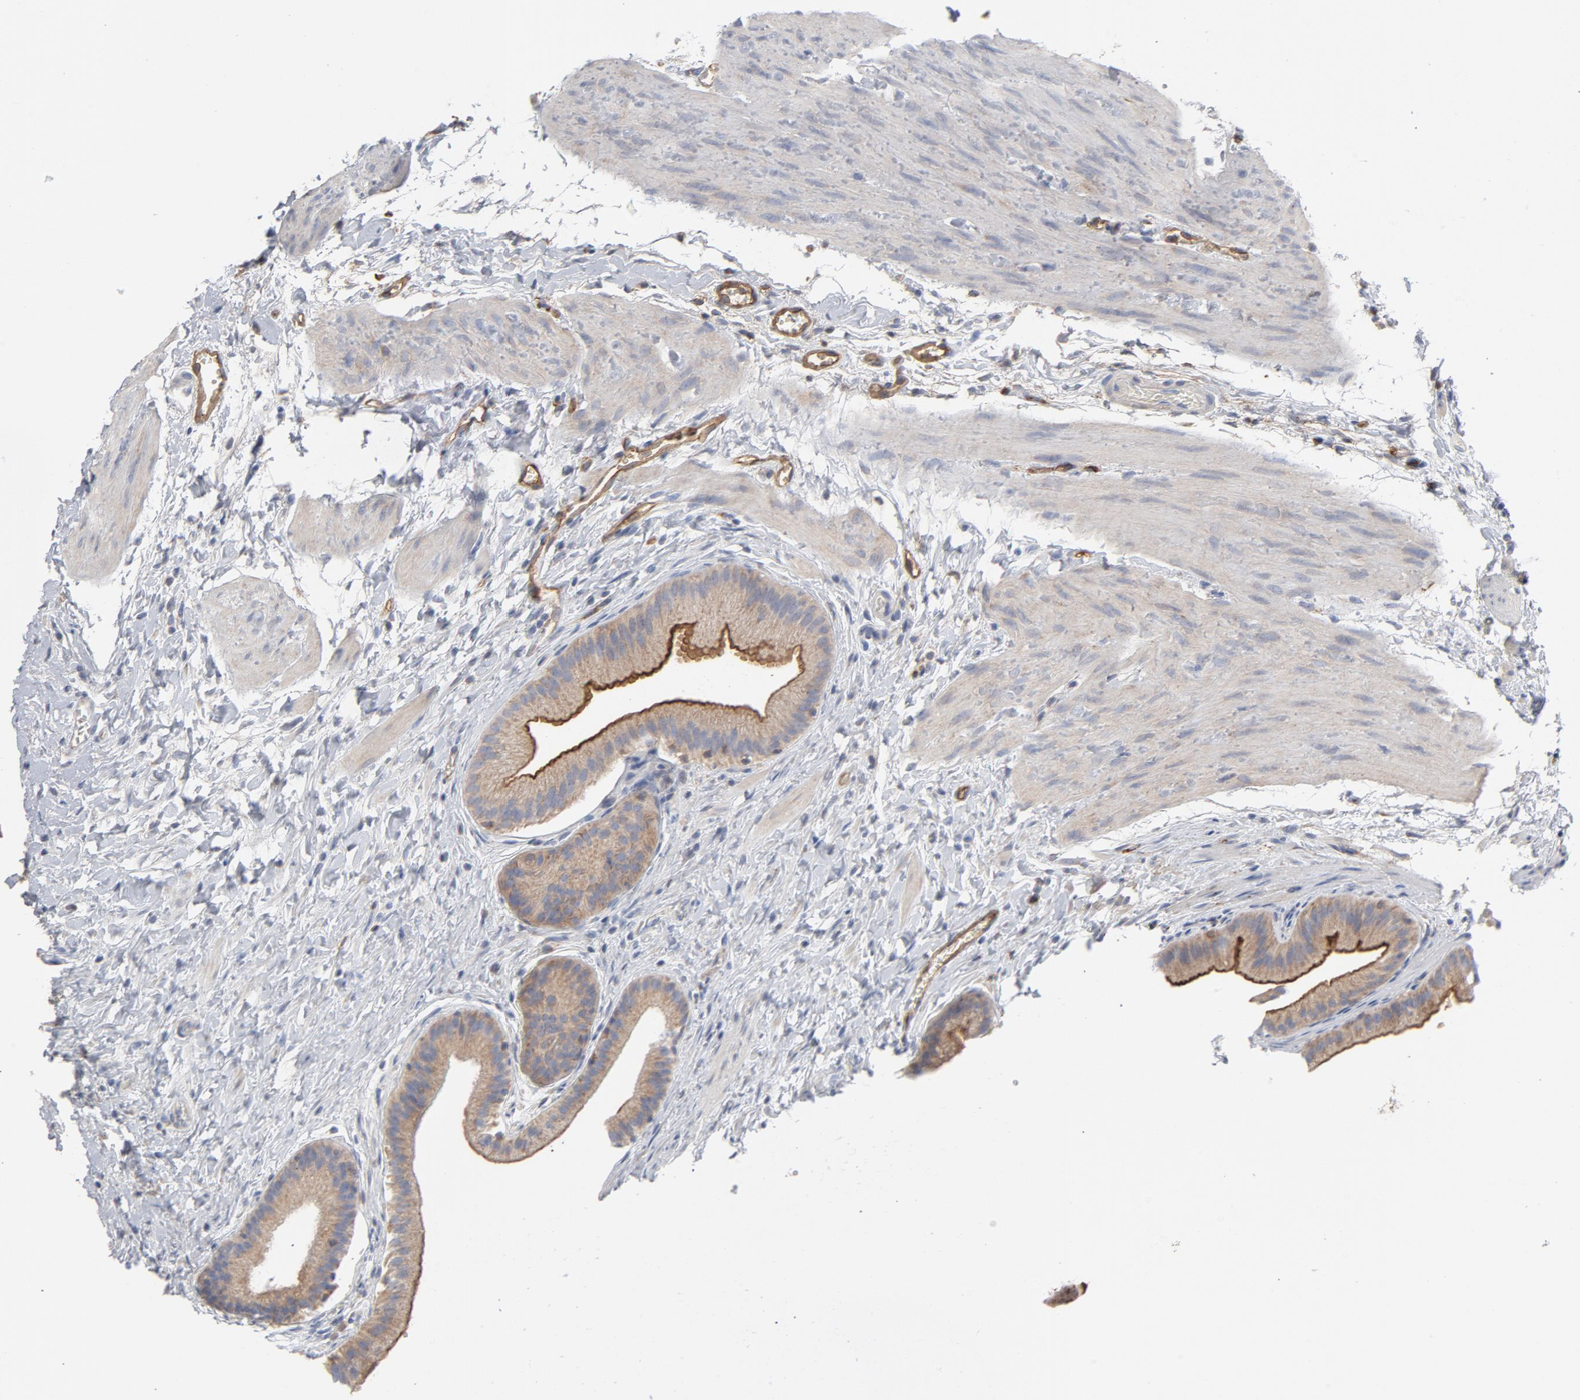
{"staining": {"intensity": "moderate", "quantity": ">75%", "location": "cytoplasmic/membranous"}, "tissue": "gallbladder", "cell_type": "Glandular cells", "image_type": "normal", "snomed": [{"axis": "morphology", "description": "Normal tissue, NOS"}, {"axis": "topography", "description": "Gallbladder"}], "caption": "Immunohistochemical staining of normal gallbladder demonstrates moderate cytoplasmic/membranous protein positivity in about >75% of glandular cells.", "gene": "OXA1L", "patient": {"sex": "female", "age": 63}}